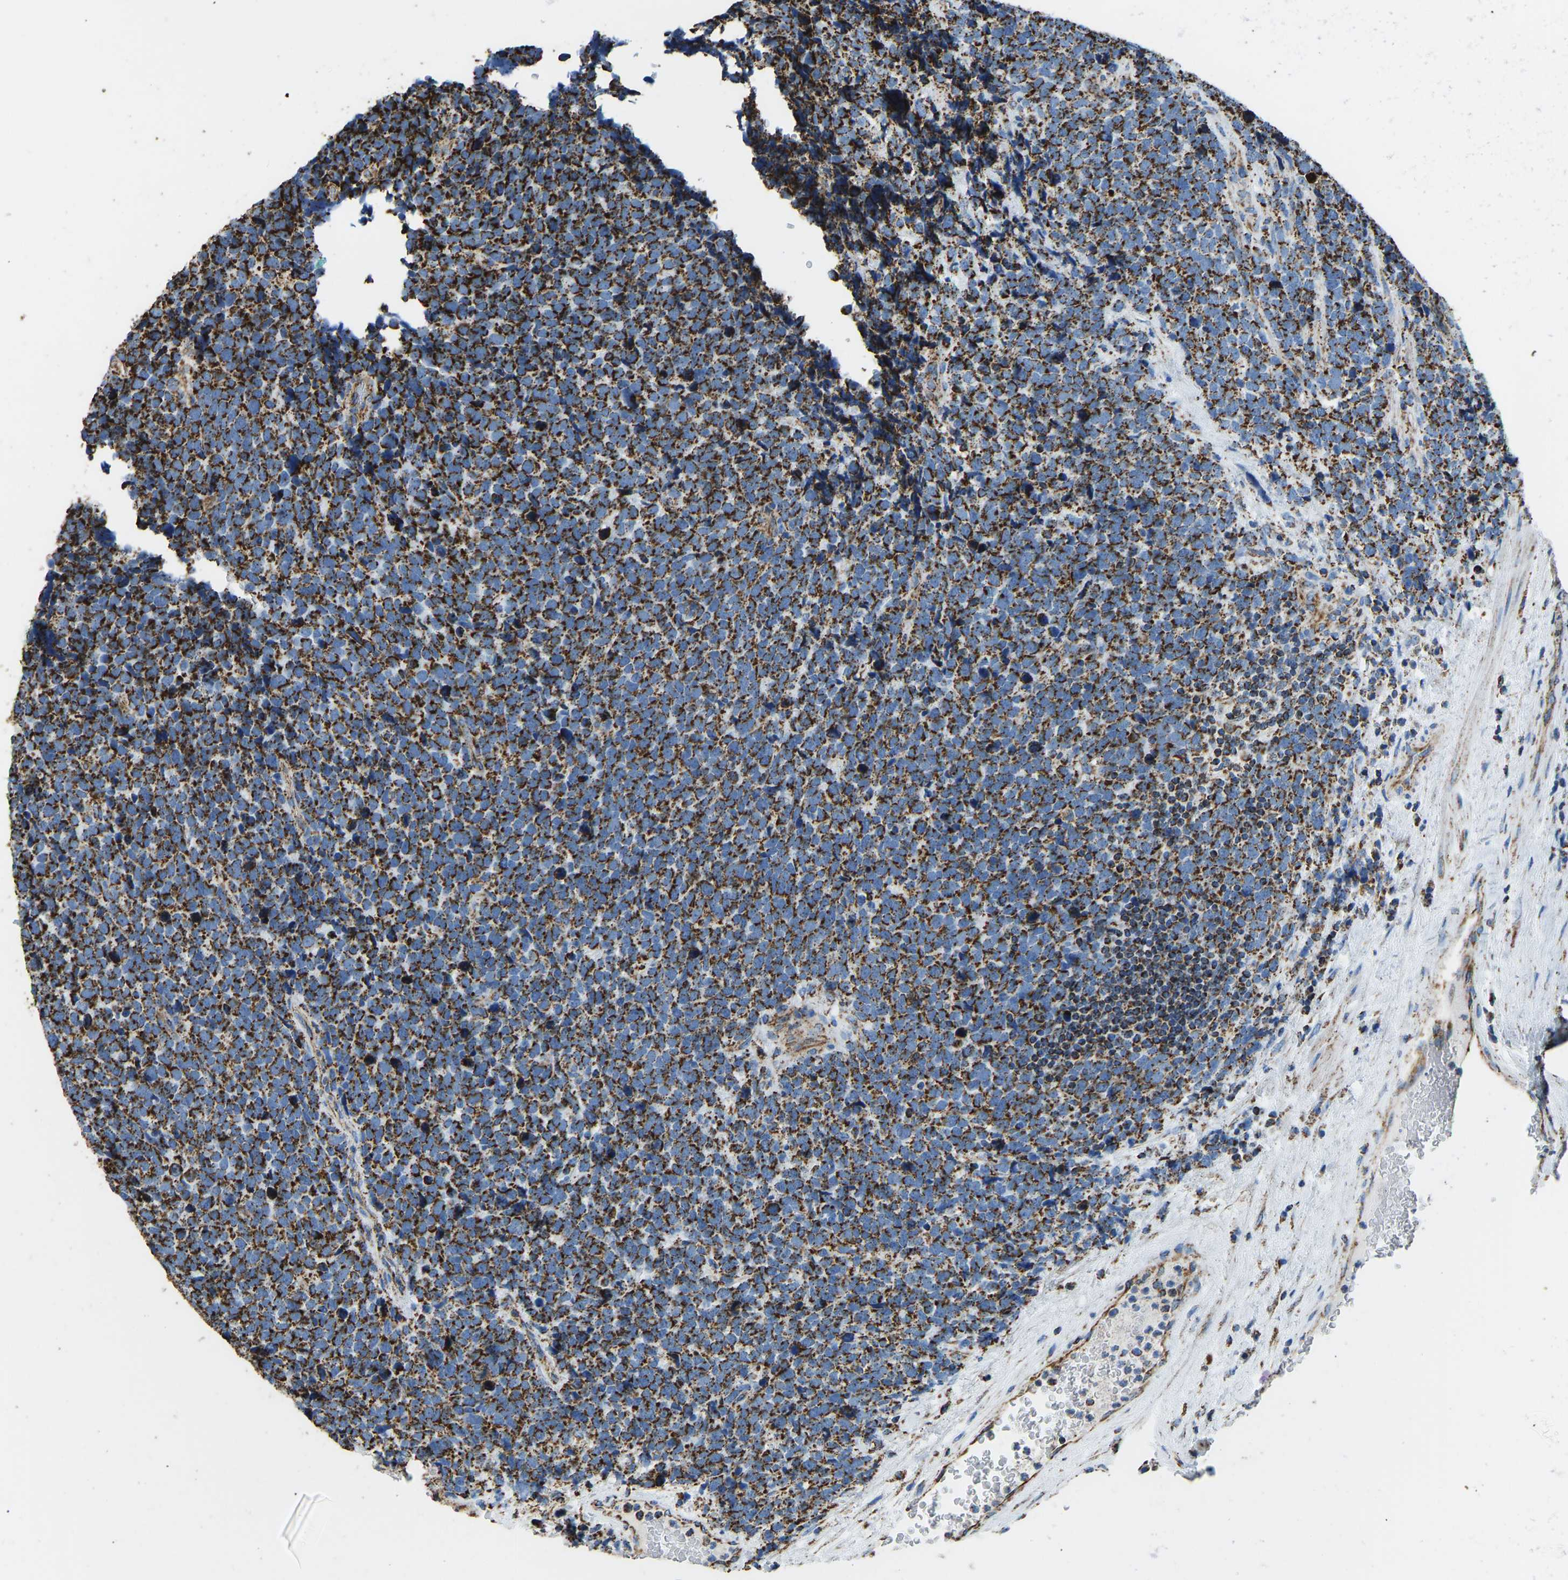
{"staining": {"intensity": "moderate", "quantity": ">75%", "location": "cytoplasmic/membranous"}, "tissue": "urothelial cancer", "cell_type": "Tumor cells", "image_type": "cancer", "snomed": [{"axis": "morphology", "description": "Urothelial carcinoma, High grade"}, {"axis": "topography", "description": "Urinary bladder"}], "caption": "An image showing moderate cytoplasmic/membranous staining in approximately >75% of tumor cells in high-grade urothelial carcinoma, as visualized by brown immunohistochemical staining.", "gene": "IRX6", "patient": {"sex": "female", "age": 82}}